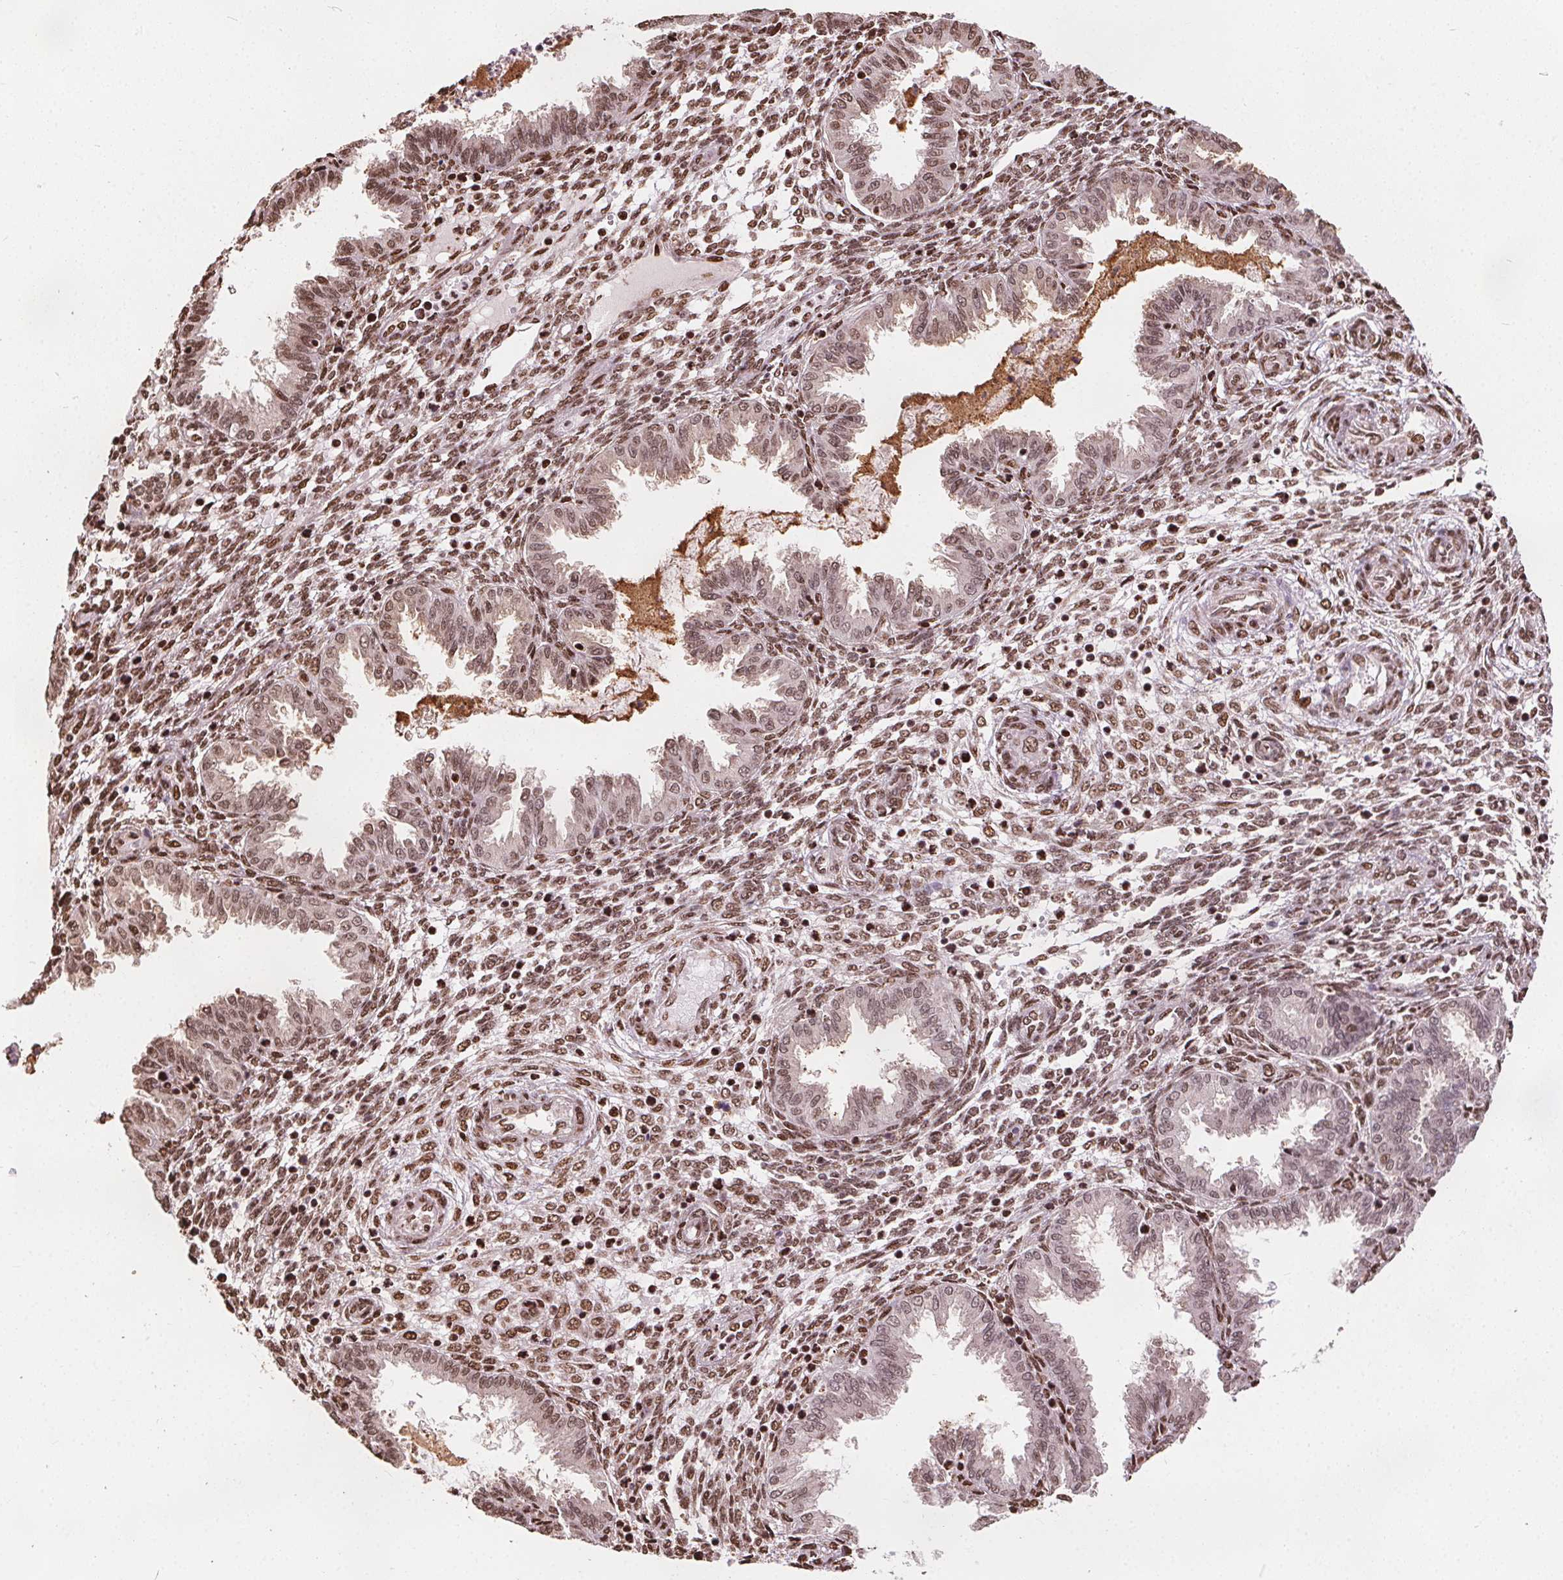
{"staining": {"intensity": "moderate", "quantity": ">75%", "location": "nuclear"}, "tissue": "endometrium", "cell_type": "Cells in endometrial stroma", "image_type": "normal", "snomed": [{"axis": "morphology", "description": "Normal tissue, NOS"}, {"axis": "topography", "description": "Endometrium"}], "caption": "Benign endometrium was stained to show a protein in brown. There is medium levels of moderate nuclear expression in approximately >75% of cells in endometrial stroma.", "gene": "ISLR2", "patient": {"sex": "female", "age": 33}}